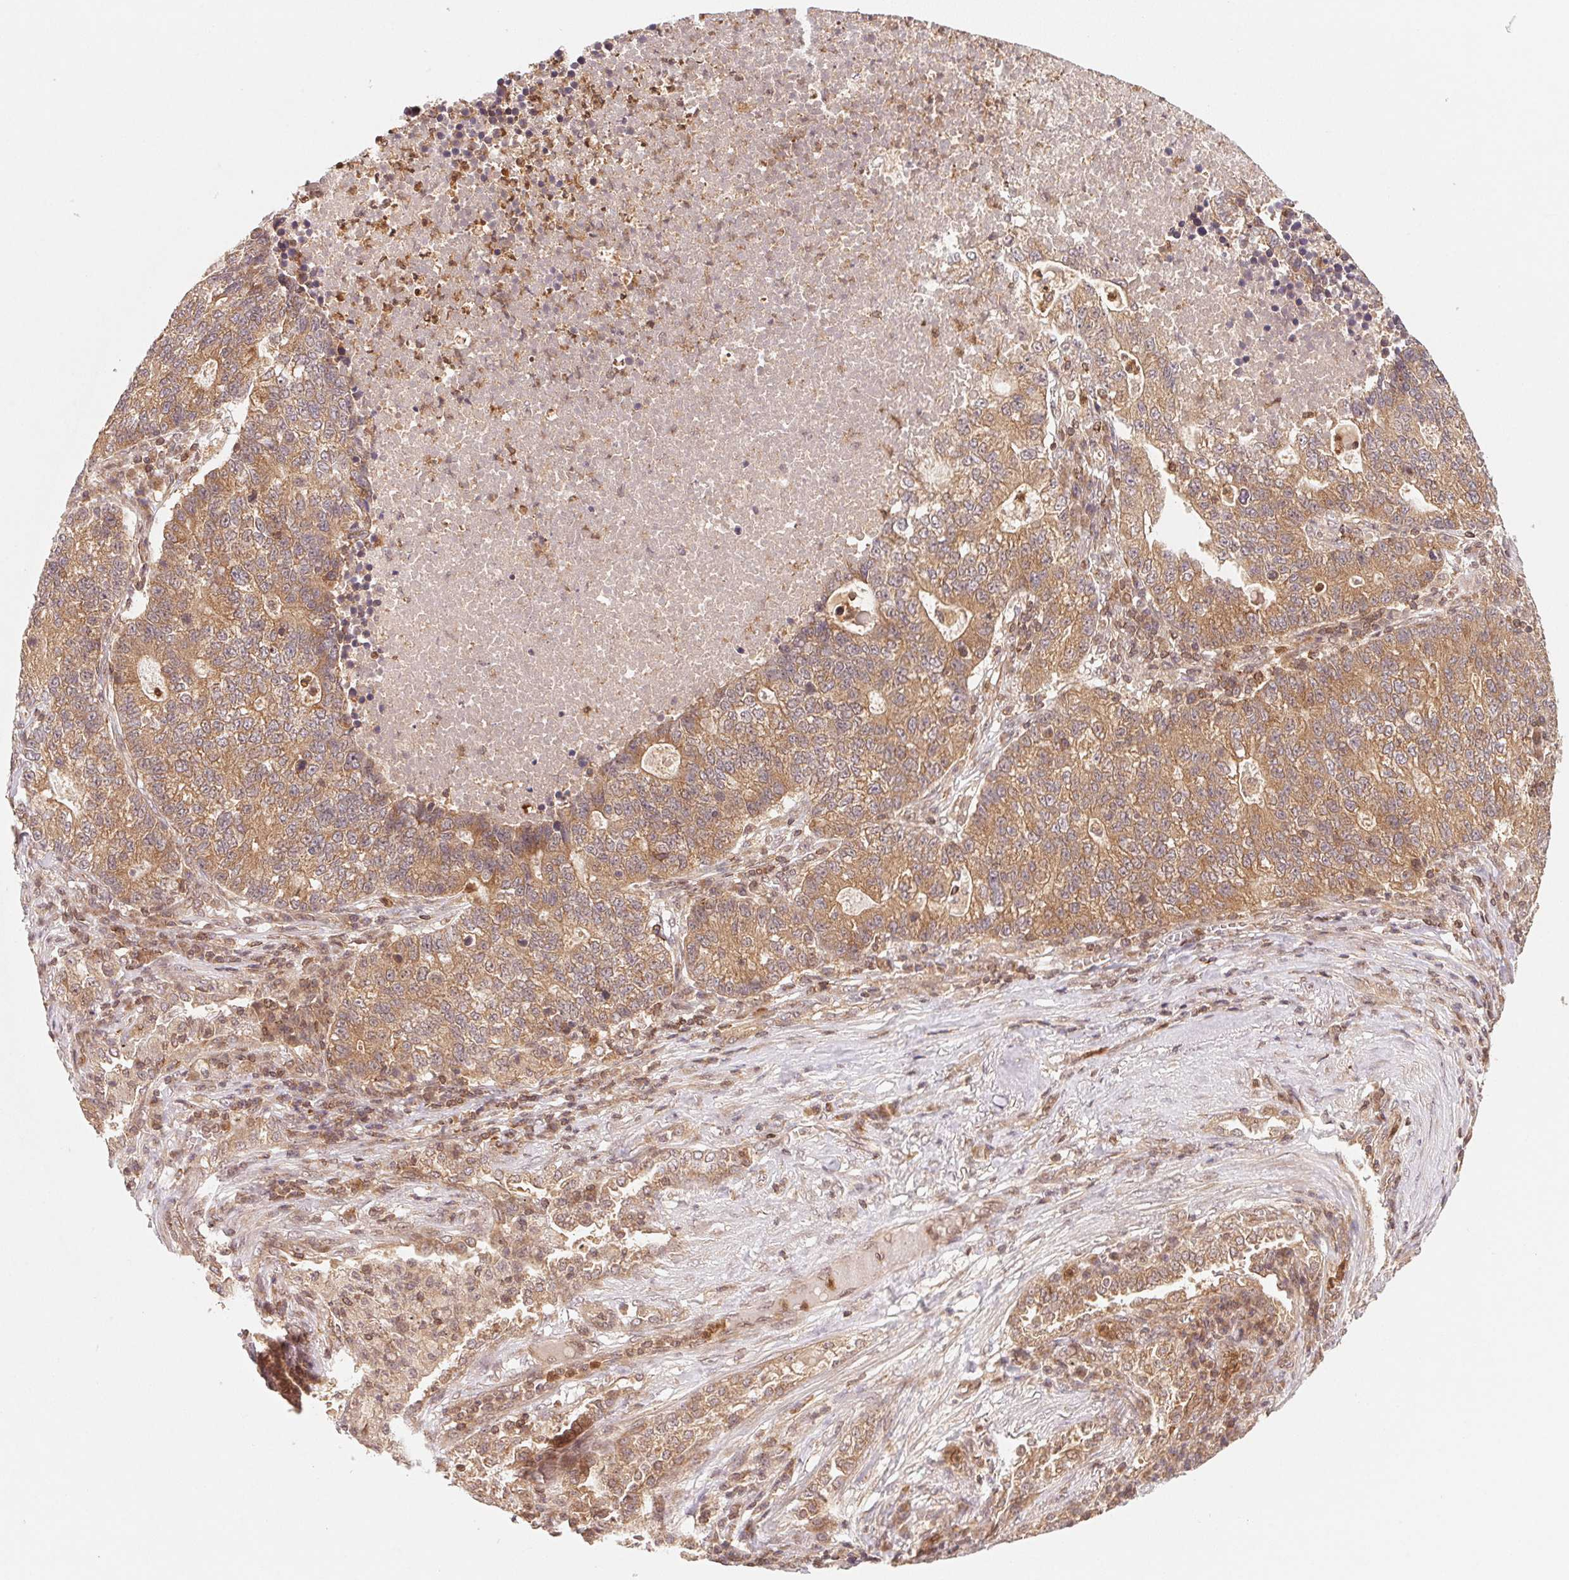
{"staining": {"intensity": "moderate", "quantity": ">75%", "location": "cytoplasmic/membranous"}, "tissue": "lung cancer", "cell_type": "Tumor cells", "image_type": "cancer", "snomed": [{"axis": "morphology", "description": "Adenocarcinoma, NOS"}, {"axis": "topography", "description": "Lung"}], "caption": "An IHC image of neoplastic tissue is shown. Protein staining in brown shows moderate cytoplasmic/membranous positivity in lung cancer (adenocarcinoma) within tumor cells. Nuclei are stained in blue.", "gene": "CCDC102B", "patient": {"sex": "male", "age": 57}}